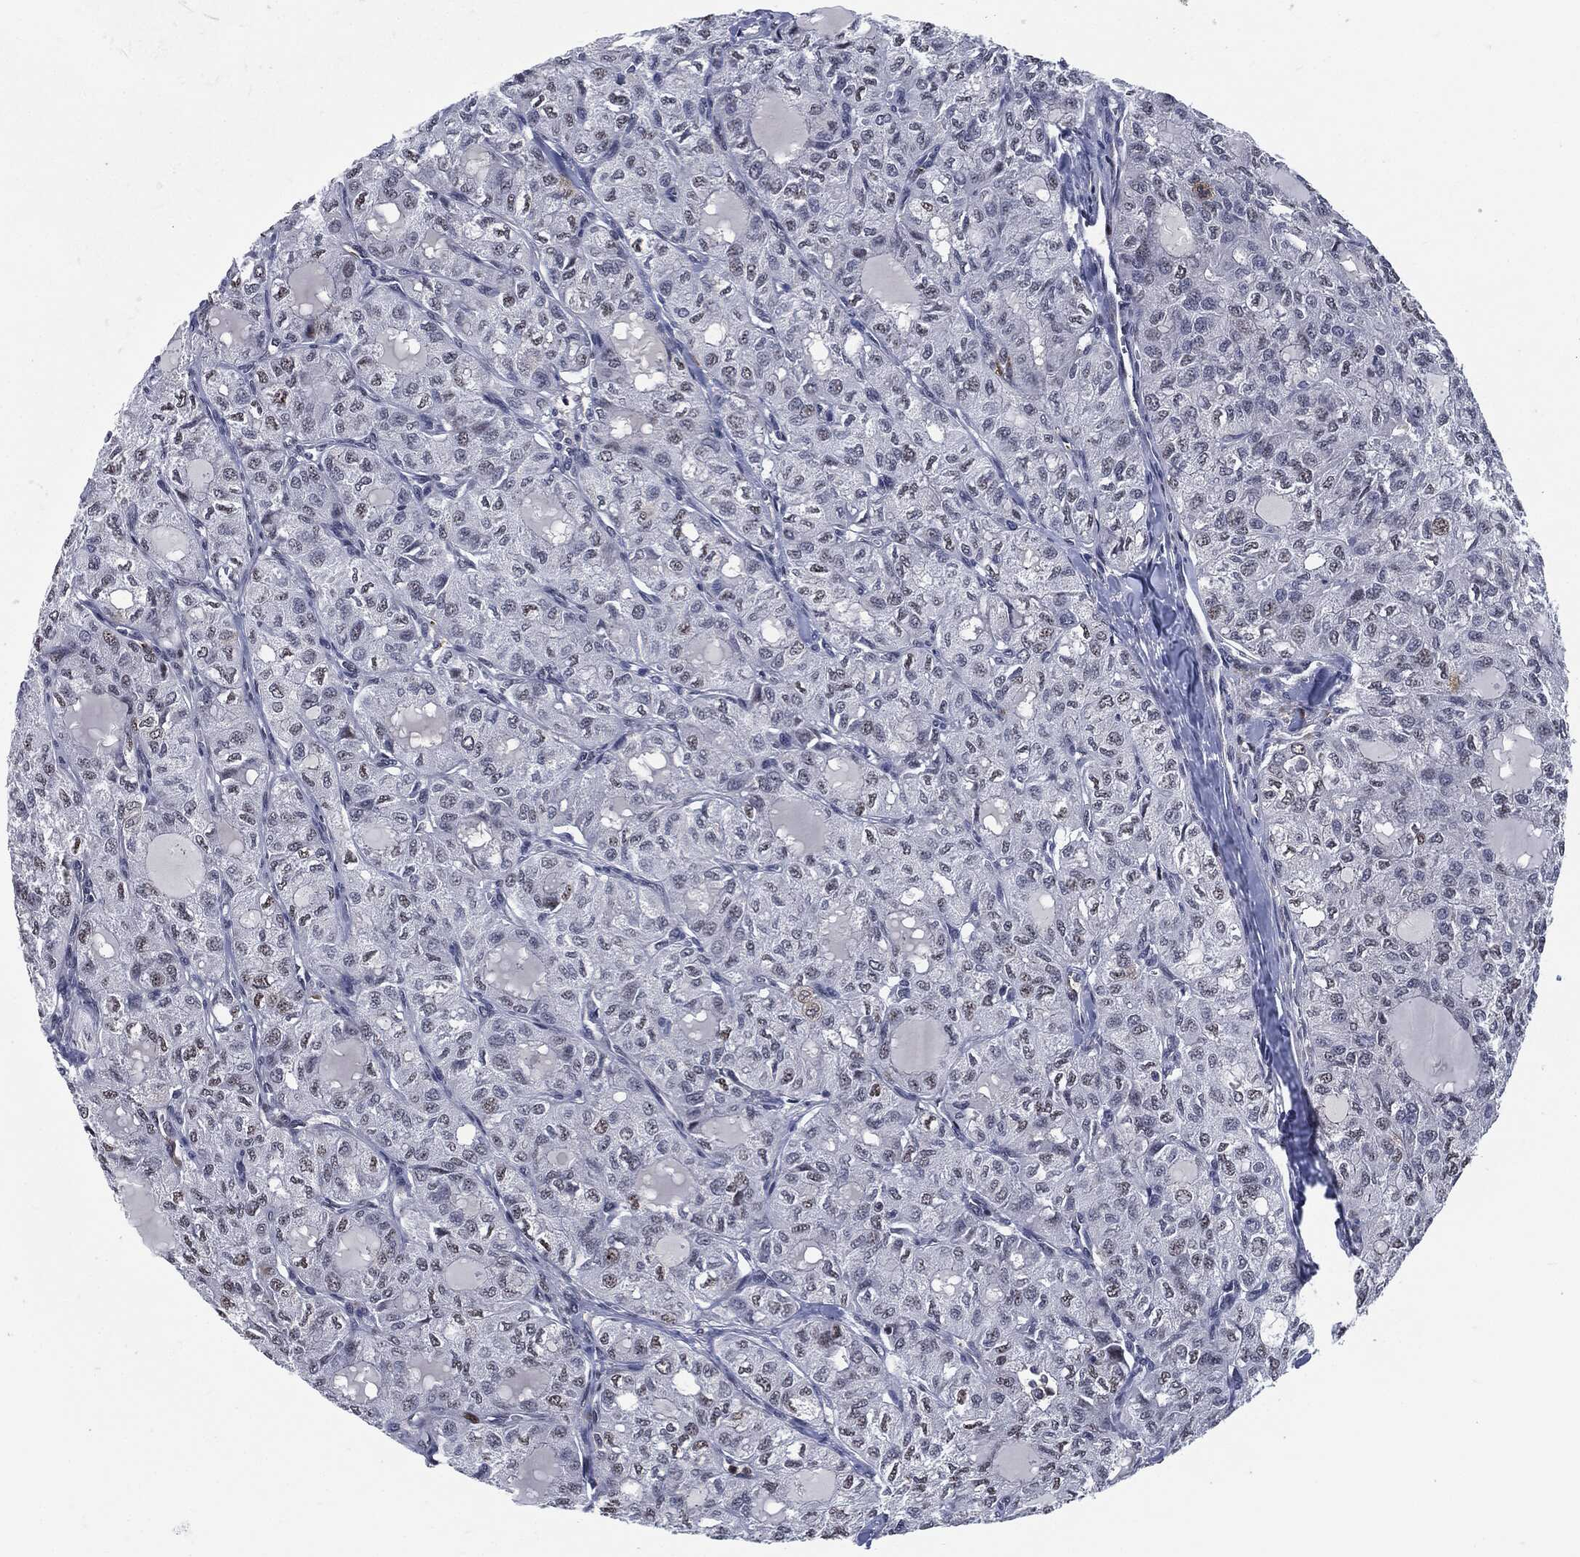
{"staining": {"intensity": "moderate", "quantity": "<25%", "location": "nuclear"}, "tissue": "thyroid cancer", "cell_type": "Tumor cells", "image_type": "cancer", "snomed": [{"axis": "morphology", "description": "Follicular adenoma carcinoma, NOS"}, {"axis": "topography", "description": "Thyroid gland"}], "caption": "Protein staining of follicular adenoma carcinoma (thyroid) tissue shows moderate nuclear staining in about <25% of tumor cells.", "gene": "AKT2", "patient": {"sex": "male", "age": 75}}